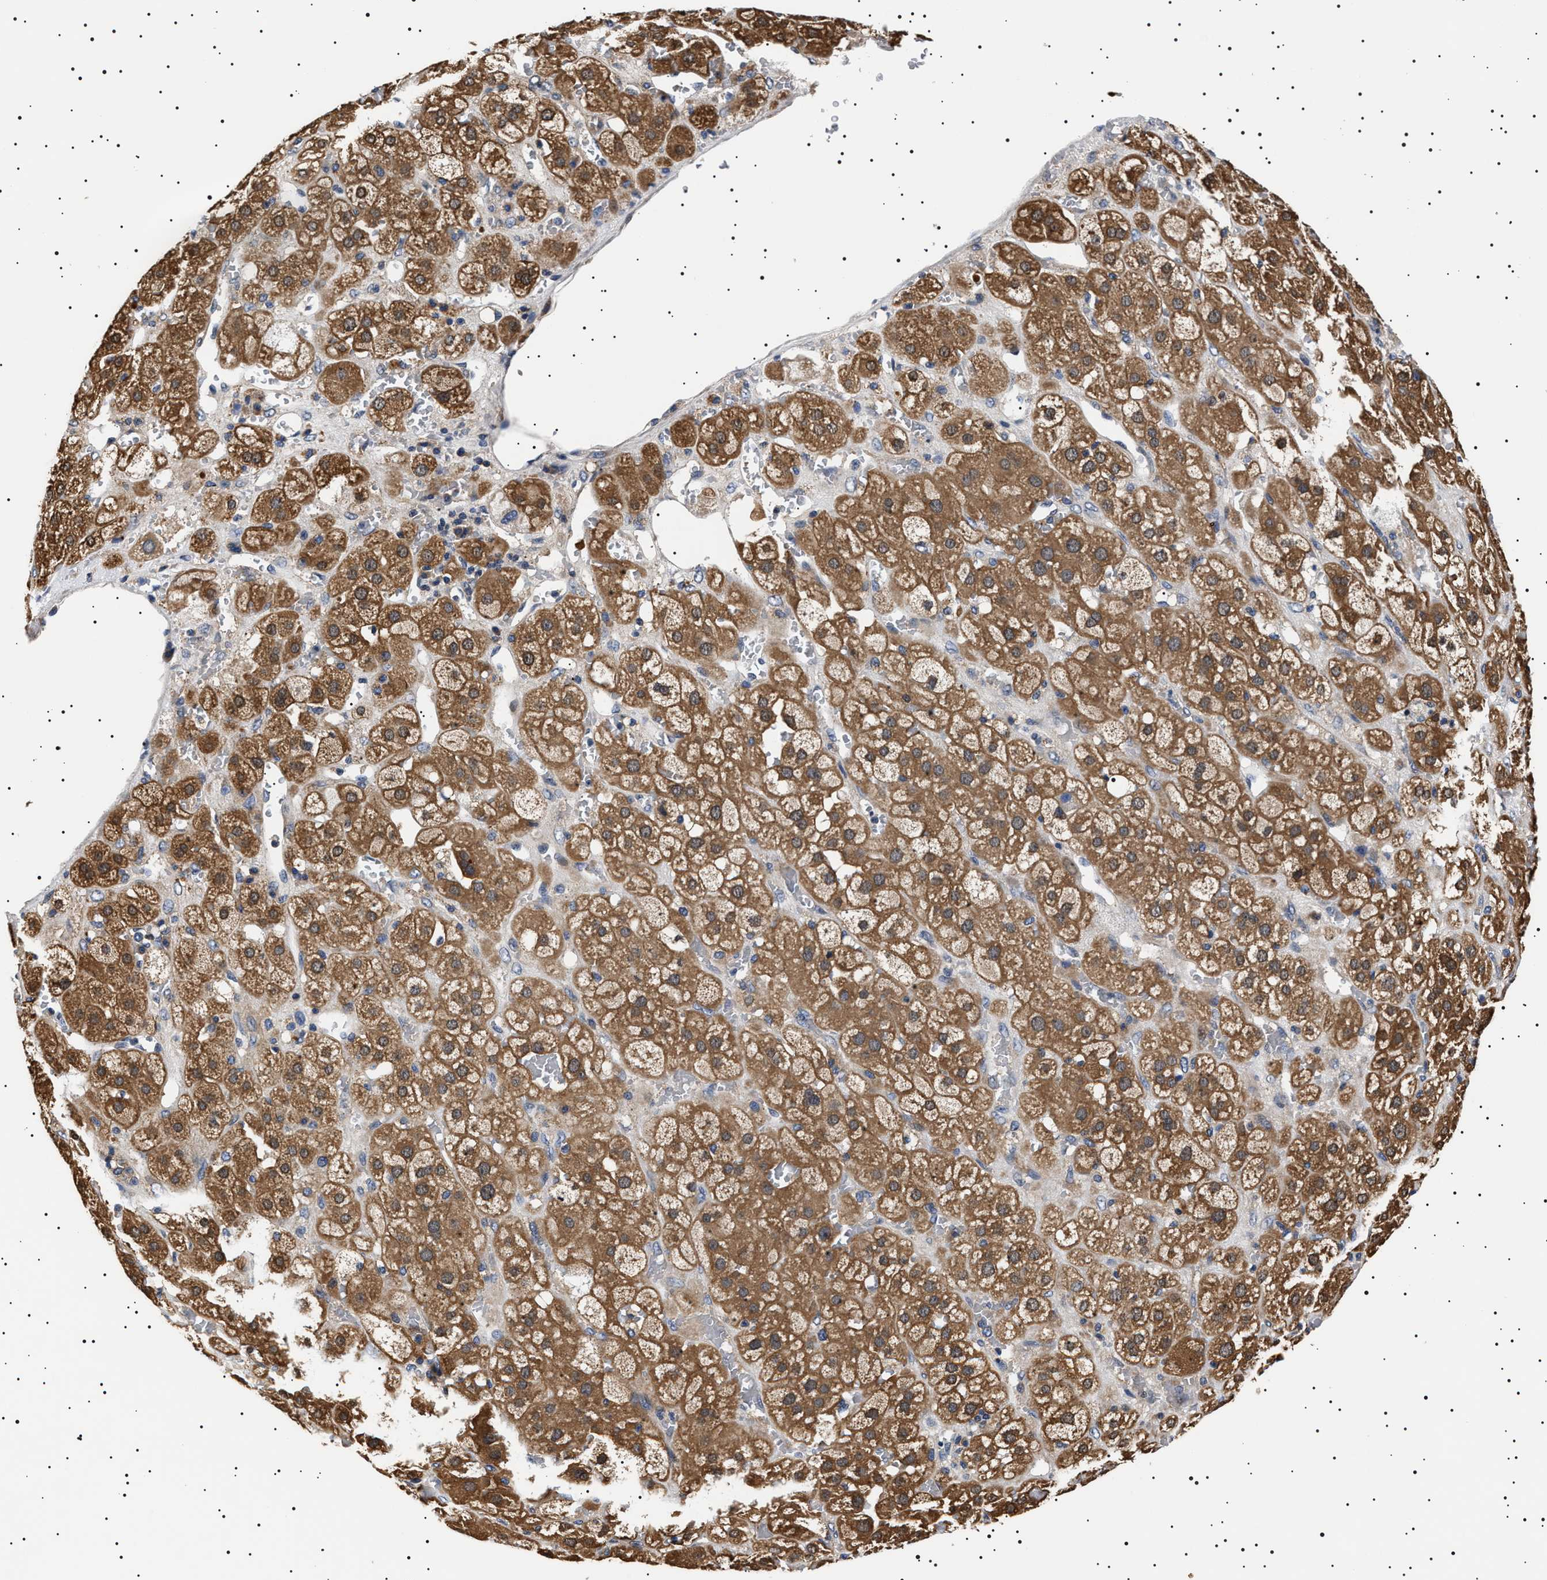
{"staining": {"intensity": "moderate", "quantity": ">75%", "location": "cytoplasmic/membranous,nuclear"}, "tissue": "adrenal gland", "cell_type": "Glandular cells", "image_type": "normal", "snomed": [{"axis": "morphology", "description": "Normal tissue, NOS"}, {"axis": "topography", "description": "Adrenal gland"}], "caption": "An immunohistochemistry (IHC) micrograph of benign tissue is shown. Protein staining in brown shows moderate cytoplasmic/membranous,nuclear positivity in adrenal gland within glandular cells.", "gene": "SLC4A7", "patient": {"sex": "female", "age": 47}}